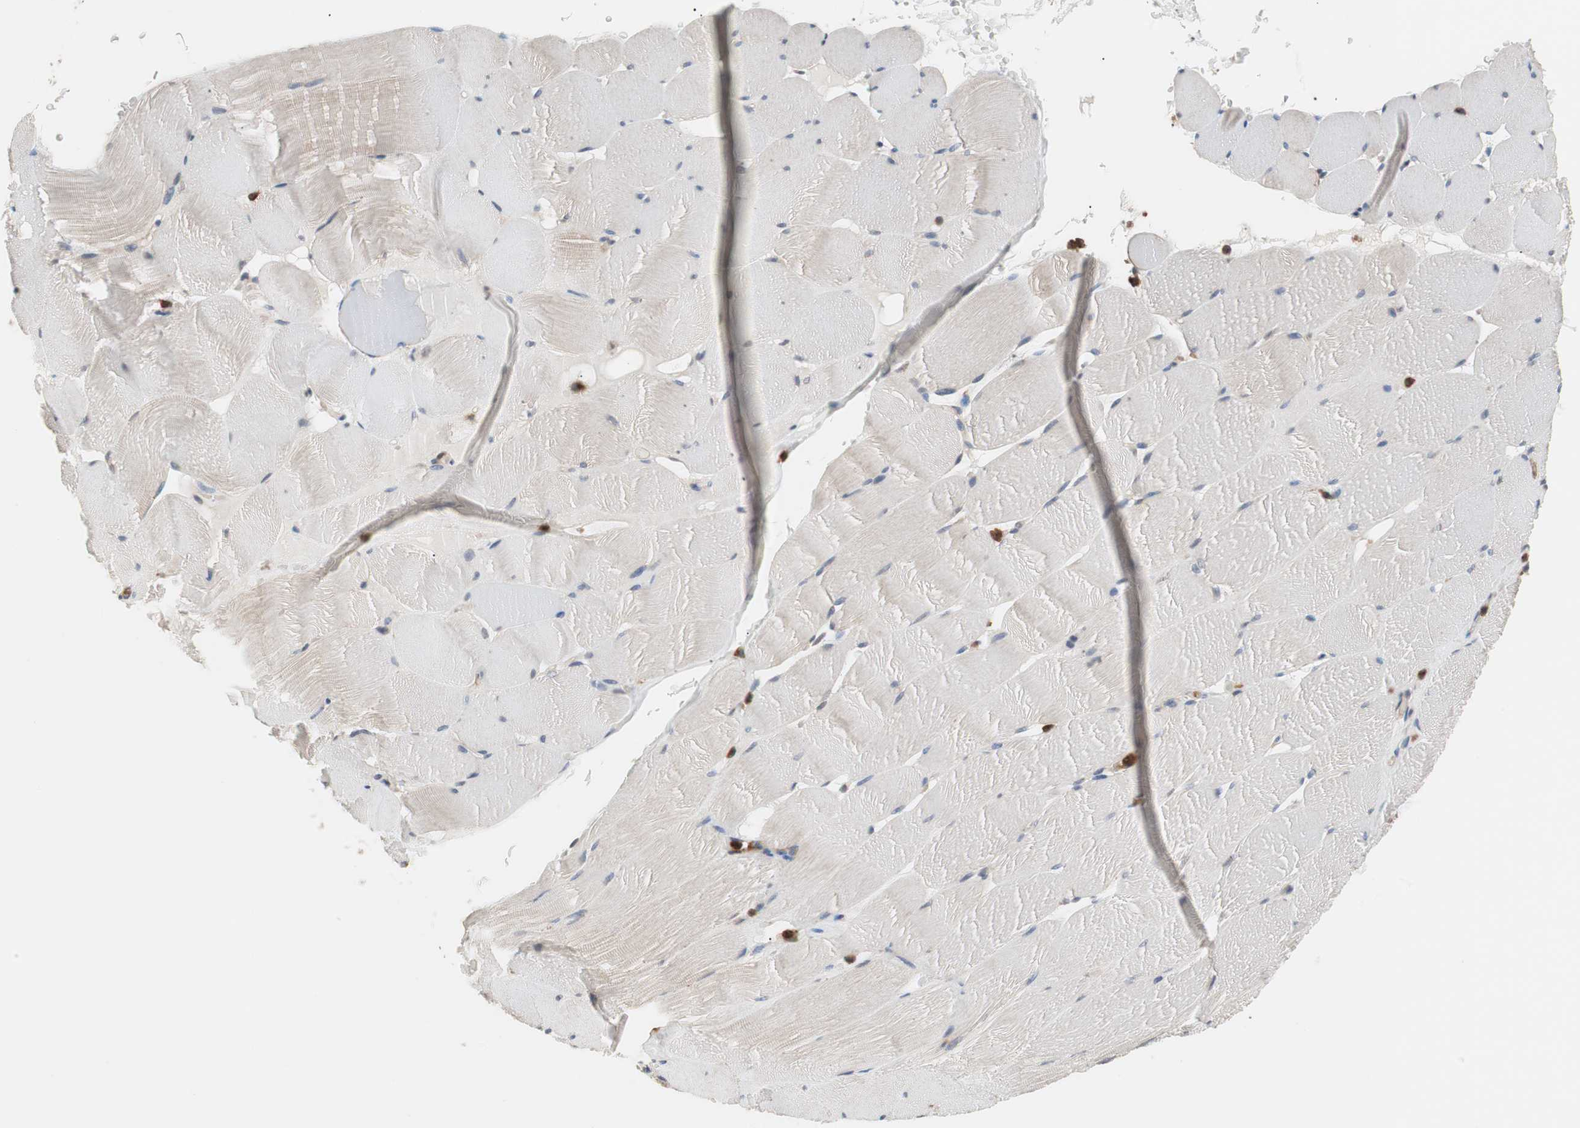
{"staining": {"intensity": "weak", "quantity": "25%-75%", "location": "cytoplasmic/membranous"}, "tissue": "skeletal muscle", "cell_type": "Myocytes", "image_type": "normal", "snomed": [{"axis": "morphology", "description": "Normal tissue, NOS"}, {"axis": "topography", "description": "Skeletal muscle"}], "caption": "Immunohistochemistry (DAB) staining of benign human skeletal muscle shows weak cytoplasmic/membranous protein positivity in approximately 25%-75% of myocytes. The staining was performed using DAB (3,3'-diaminobenzidine), with brown indicating positive protein expression. Nuclei are stained blue with hematoxylin.", "gene": "LITAF", "patient": {"sex": "male", "age": 62}}